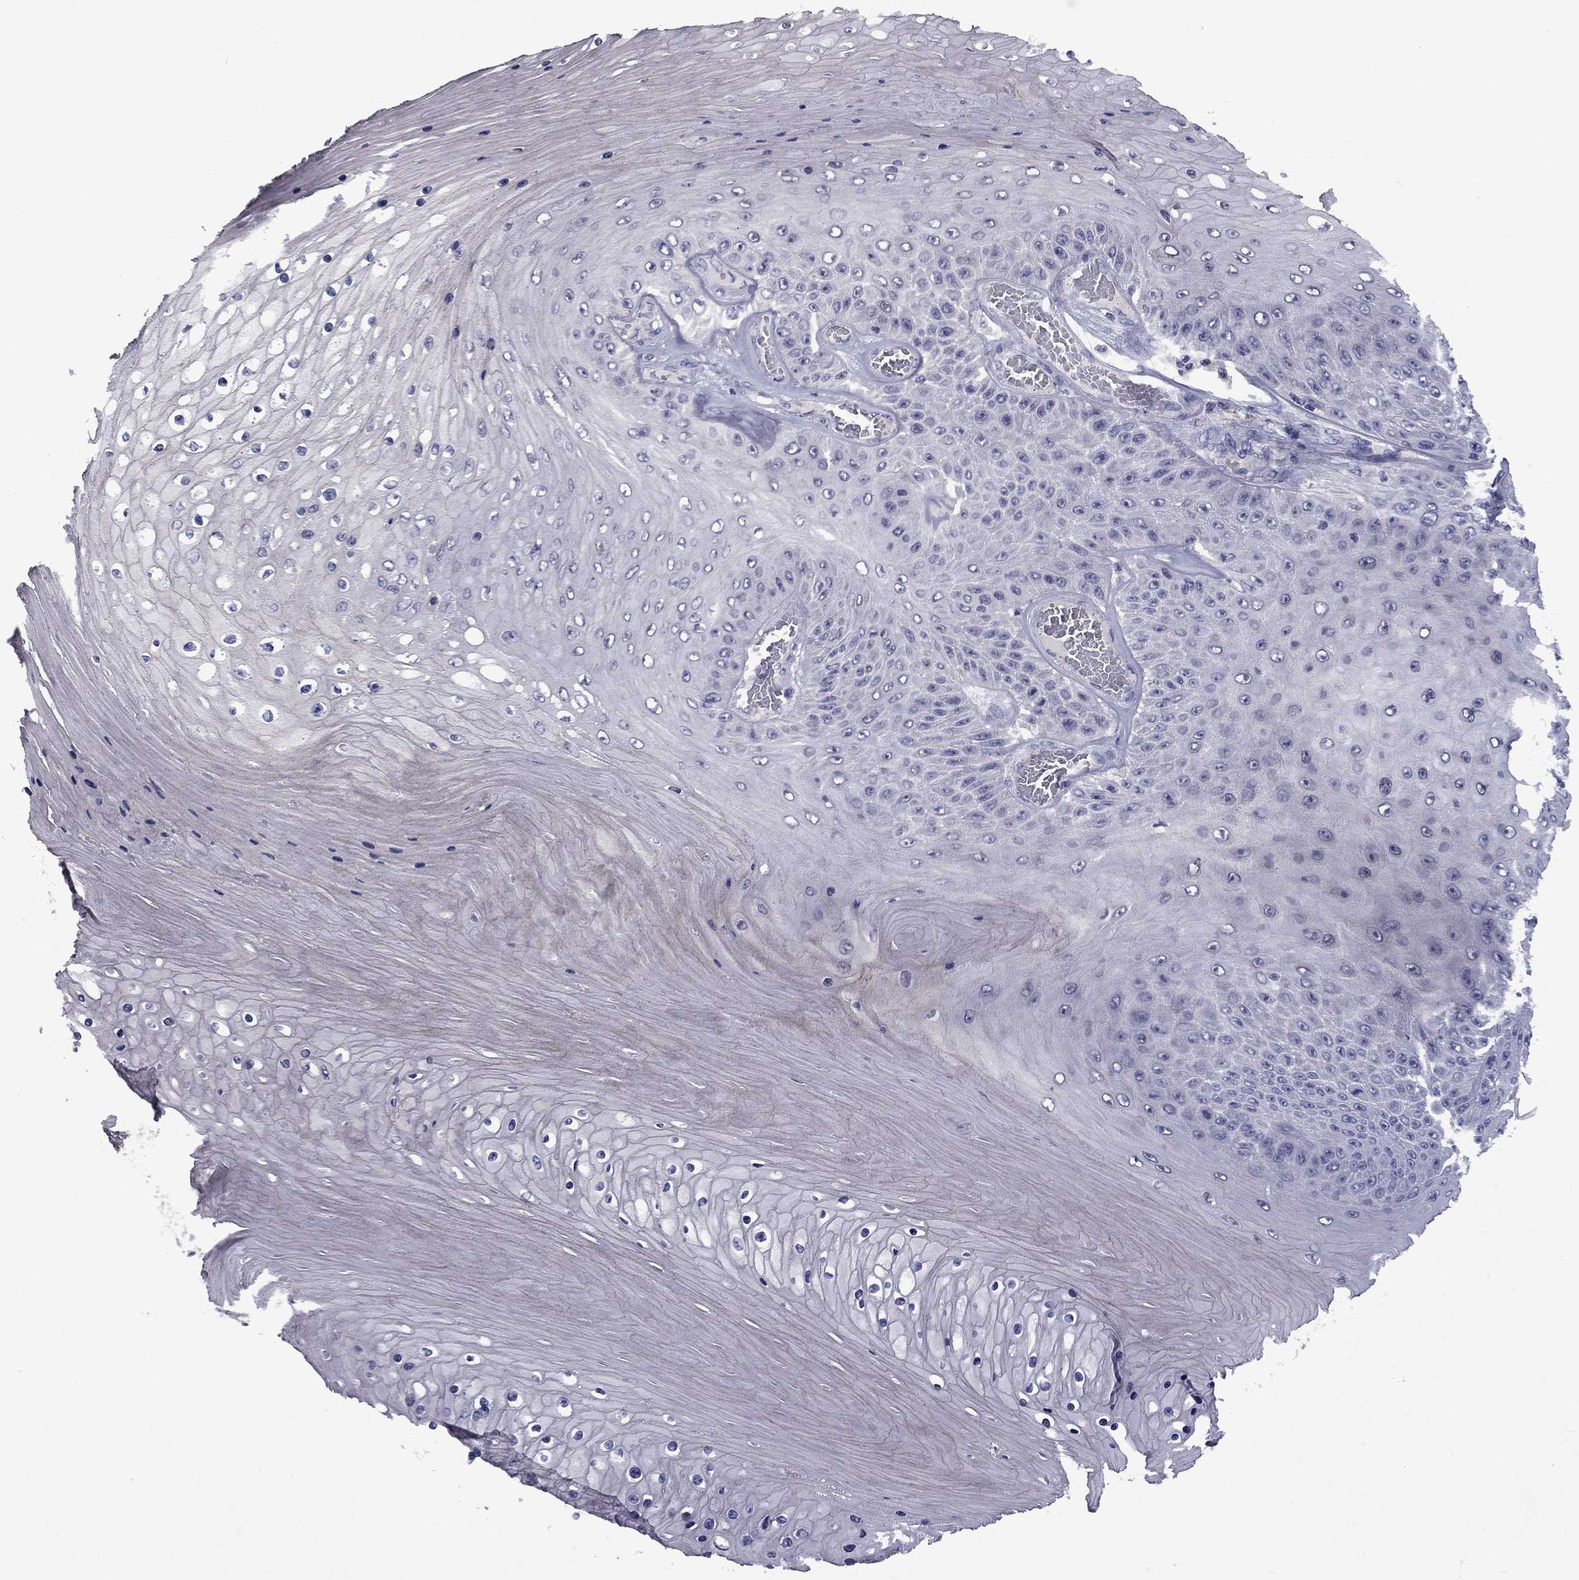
{"staining": {"intensity": "negative", "quantity": "none", "location": "none"}, "tissue": "skin cancer", "cell_type": "Tumor cells", "image_type": "cancer", "snomed": [{"axis": "morphology", "description": "Squamous cell carcinoma, NOS"}, {"axis": "topography", "description": "Skin"}], "caption": "Tumor cells show no significant protein positivity in skin squamous cell carcinoma.", "gene": "SNTA1", "patient": {"sex": "male", "age": 62}}